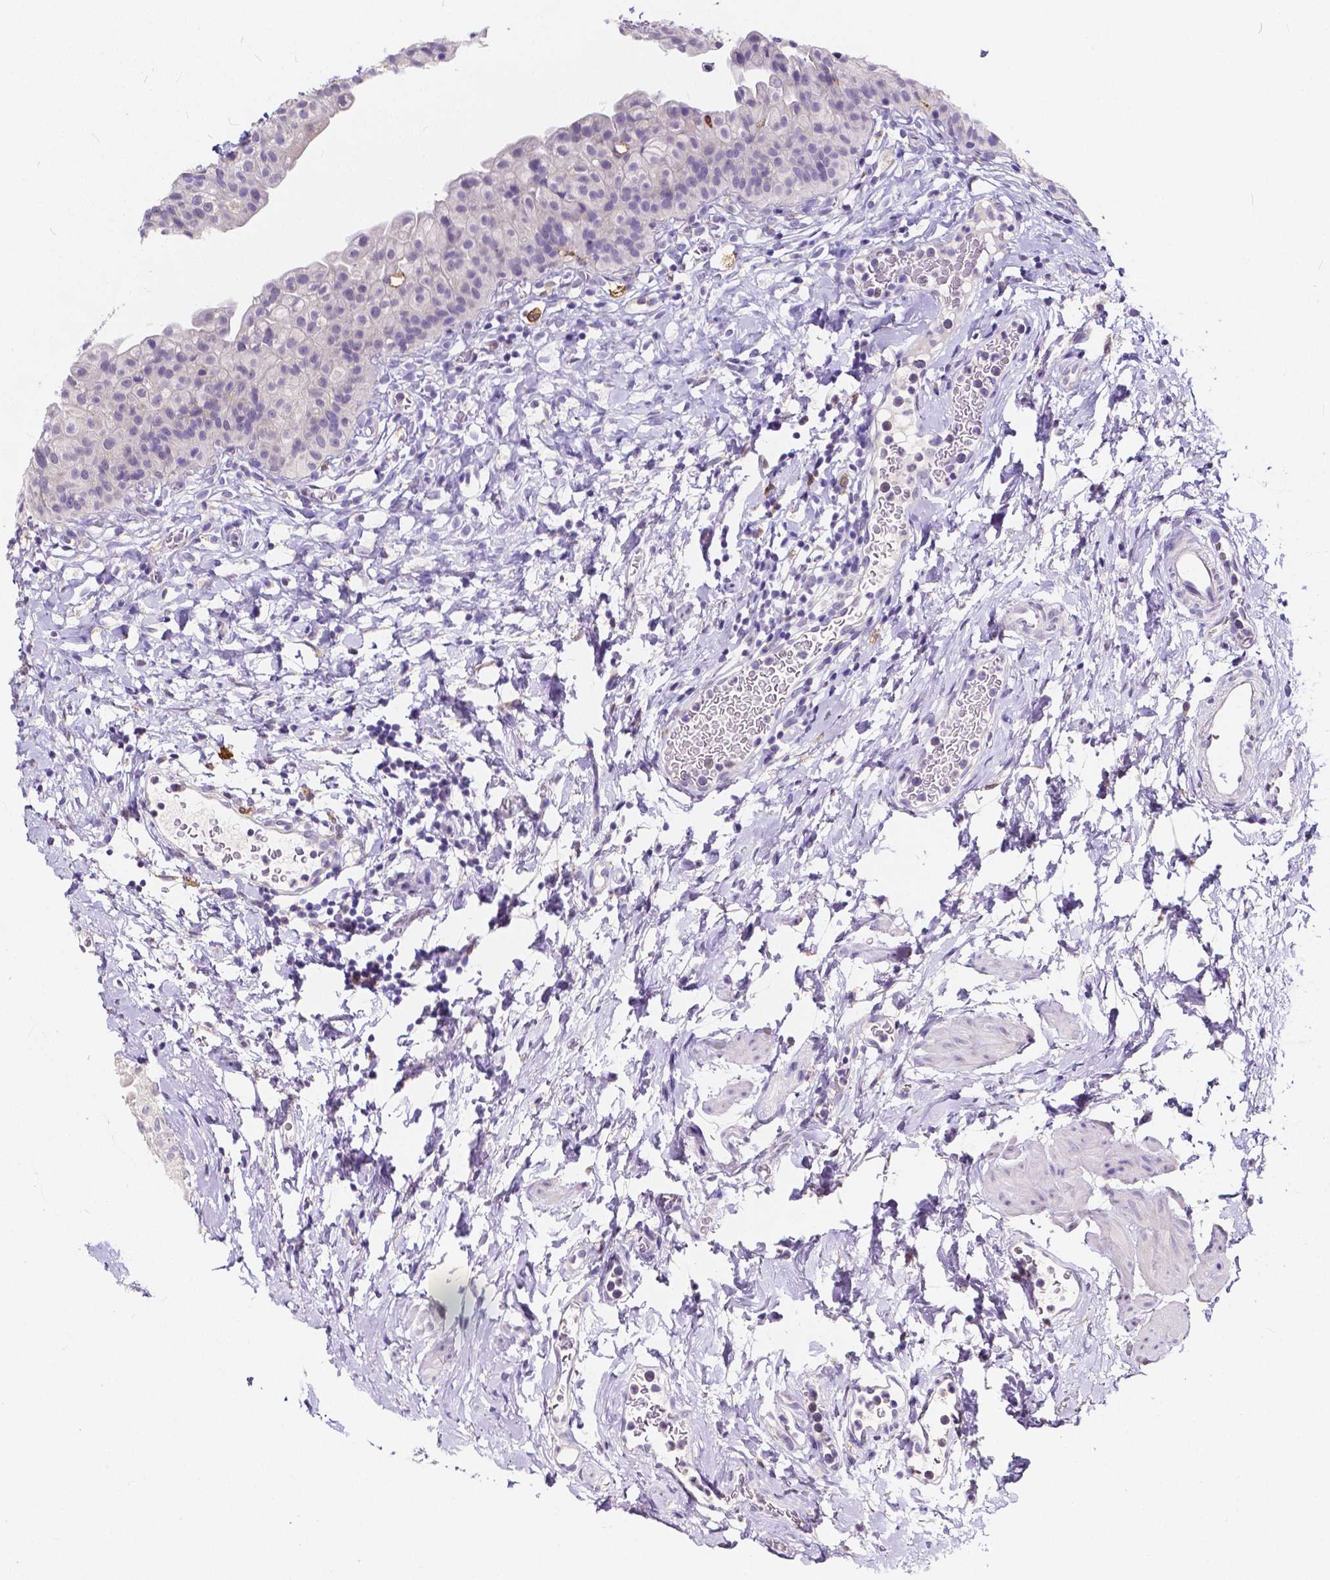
{"staining": {"intensity": "negative", "quantity": "none", "location": "none"}, "tissue": "urinary bladder", "cell_type": "Urothelial cells", "image_type": "normal", "snomed": [{"axis": "morphology", "description": "Normal tissue, NOS"}, {"axis": "topography", "description": "Urinary bladder"}], "caption": "DAB (3,3'-diaminobenzidine) immunohistochemical staining of normal urinary bladder shows no significant positivity in urothelial cells.", "gene": "ACP5", "patient": {"sex": "male", "age": 76}}